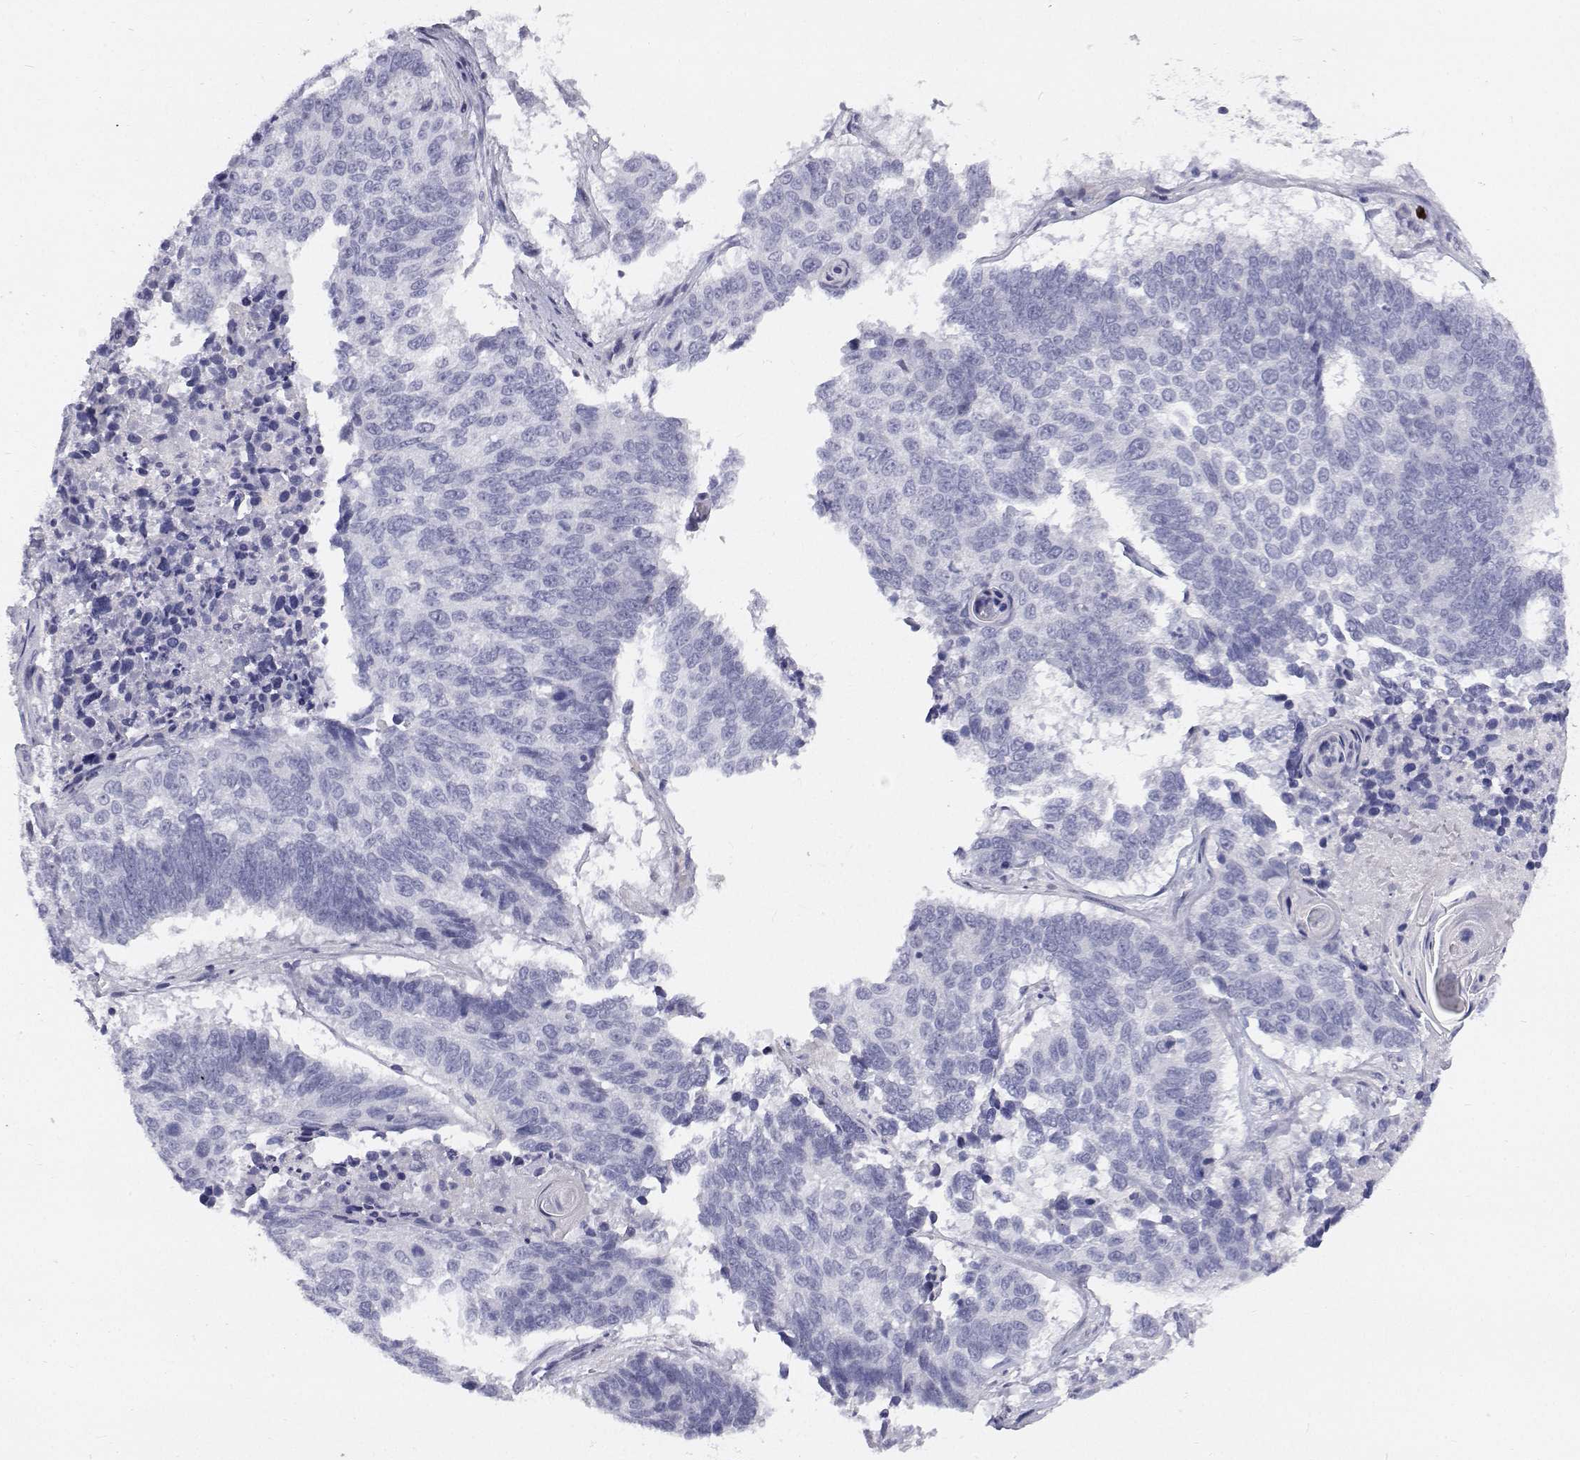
{"staining": {"intensity": "negative", "quantity": "none", "location": "none"}, "tissue": "lung cancer", "cell_type": "Tumor cells", "image_type": "cancer", "snomed": [{"axis": "morphology", "description": "Squamous cell carcinoma, NOS"}, {"axis": "topography", "description": "Lung"}], "caption": "DAB (3,3'-diaminobenzidine) immunohistochemical staining of lung cancer (squamous cell carcinoma) demonstrates no significant positivity in tumor cells. Nuclei are stained in blue.", "gene": "NCR2", "patient": {"sex": "male", "age": 73}}